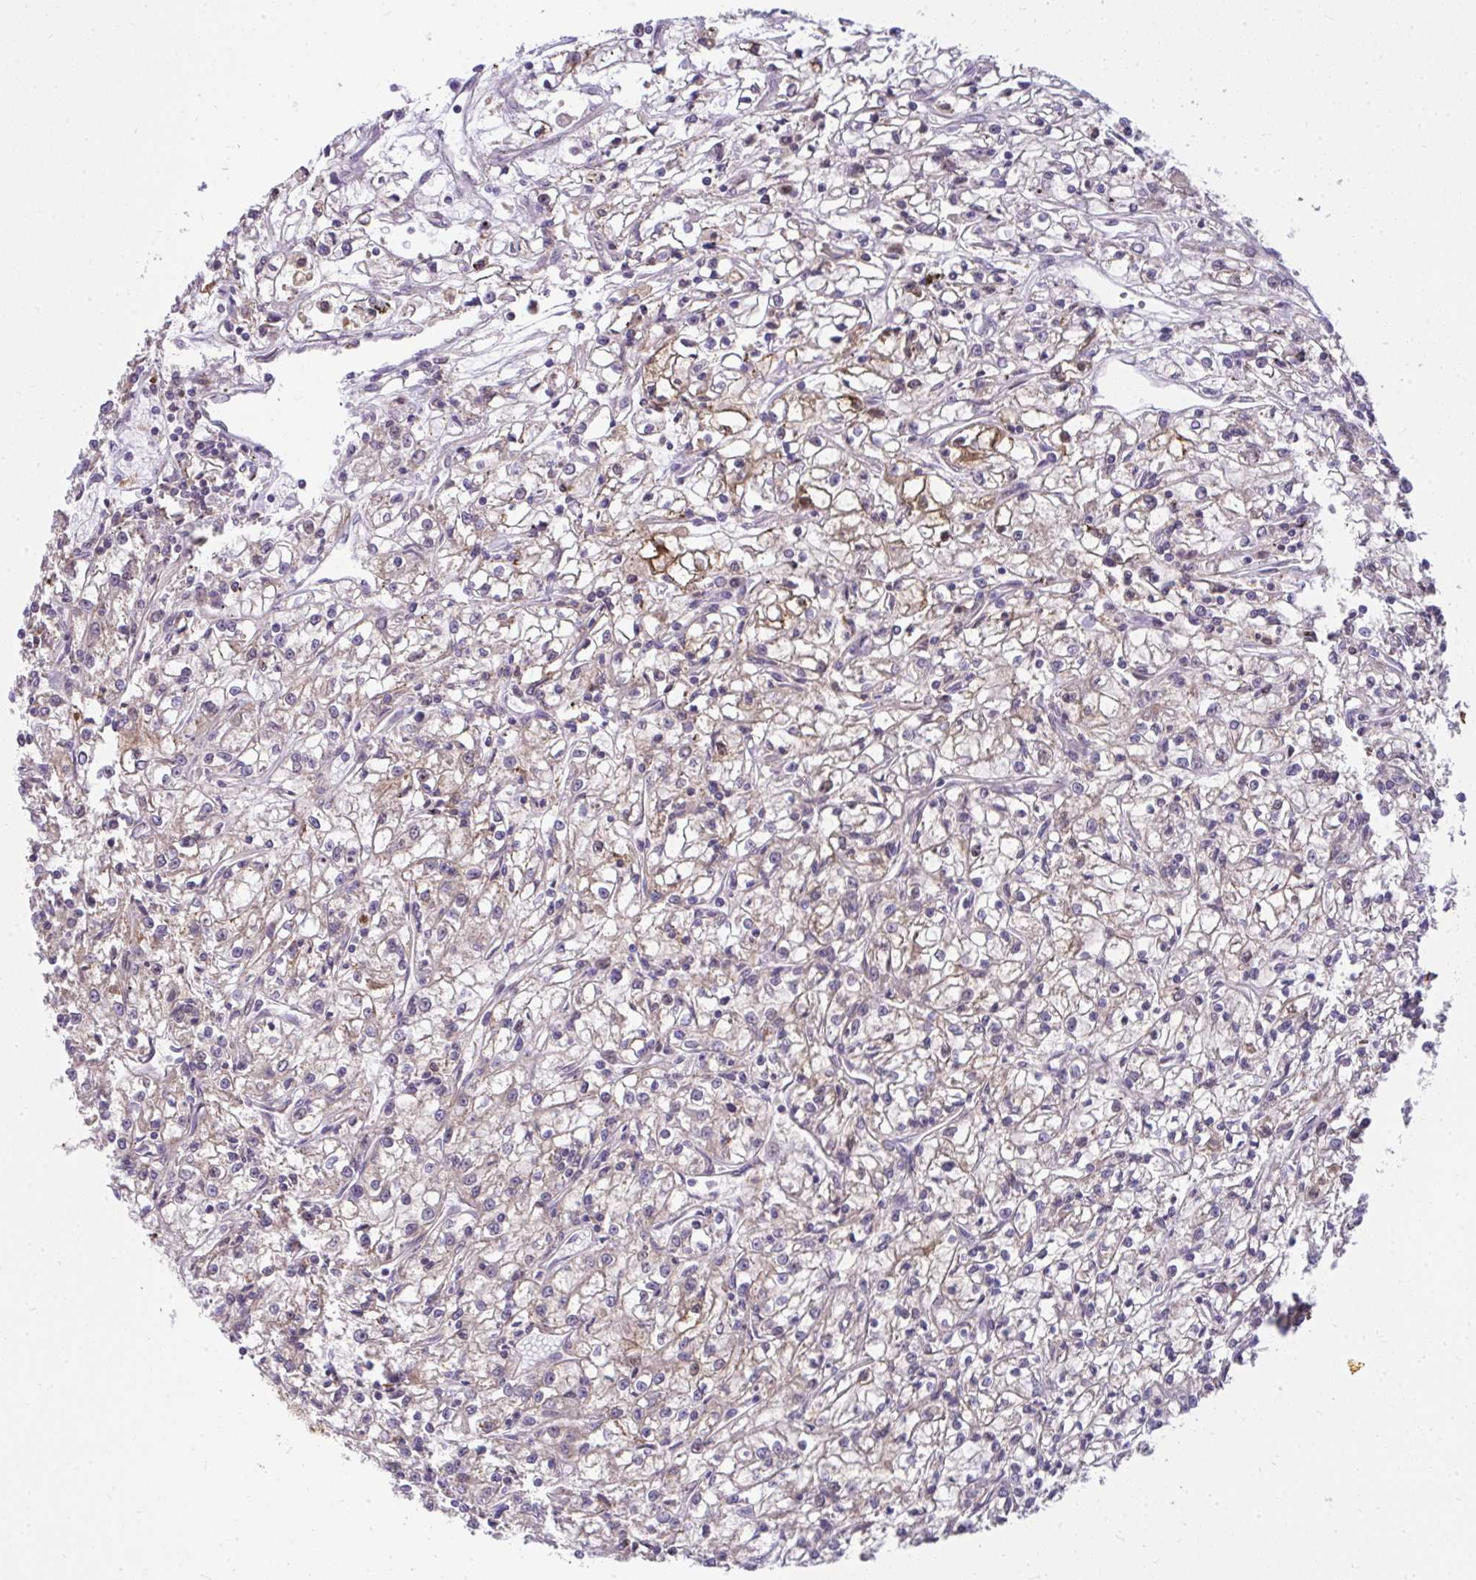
{"staining": {"intensity": "weak", "quantity": "25%-75%", "location": "cytoplasmic/membranous"}, "tissue": "renal cancer", "cell_type": "Tumor cells", "image_type": "cancer", "snomed": [{"axis": "morphology", "description": "Adenocarcinoma, NOS"}, {"axis": "topography", "description": "Kidney"}], "caption": "High-power microscopy captured an immunohistochemistry photomicrograph of adenocarcinoma (renal), revealing weak cytoplasmic/membranous staining in approximately 25%-75% of tumor cells.", "gene": "RDH14", "patient": {"sex": "female", "age": 59}}